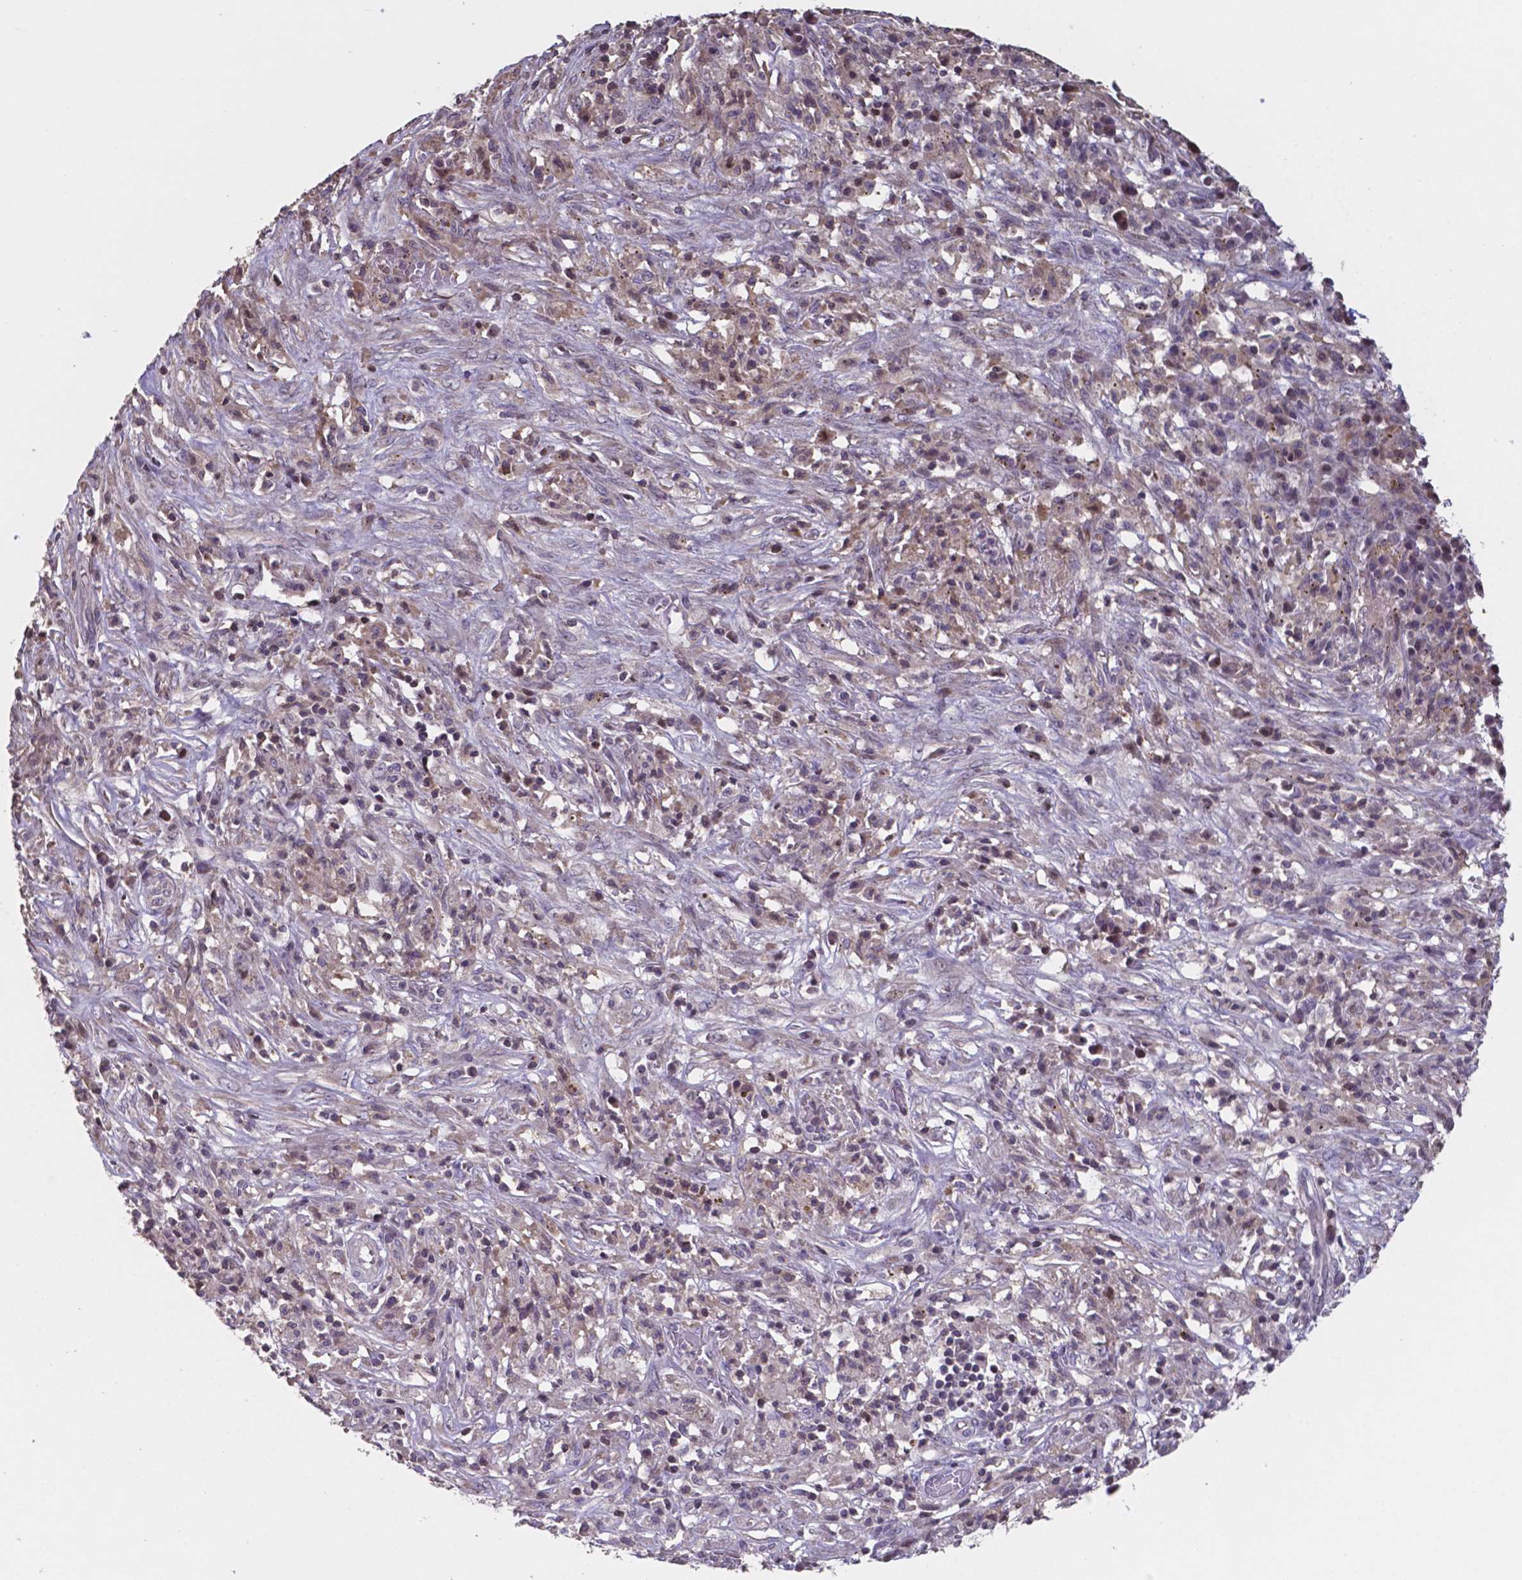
{"staining": {"intensity": "negative", "quantity": "none", "location": "none"}, "tissue": "melanoma", "cell_type": "Tumor cells", "image_type": "cancer", "snomed": [{"axis": "morphology", "description": "Malignant melanoma, NOS"}, {"axis": "topography", "description": "Skin"}], "caption": "DAB (3,3'-diaminobenzidine) immunohistochemical staining of human malignant melanoma displays no significant positivity in tumor cells. (Immunohistochemistry (ihc), brightfield microscopy, high magnification).", "gene": "MLC1", "patient": {"sex": "female", "age": 91}}